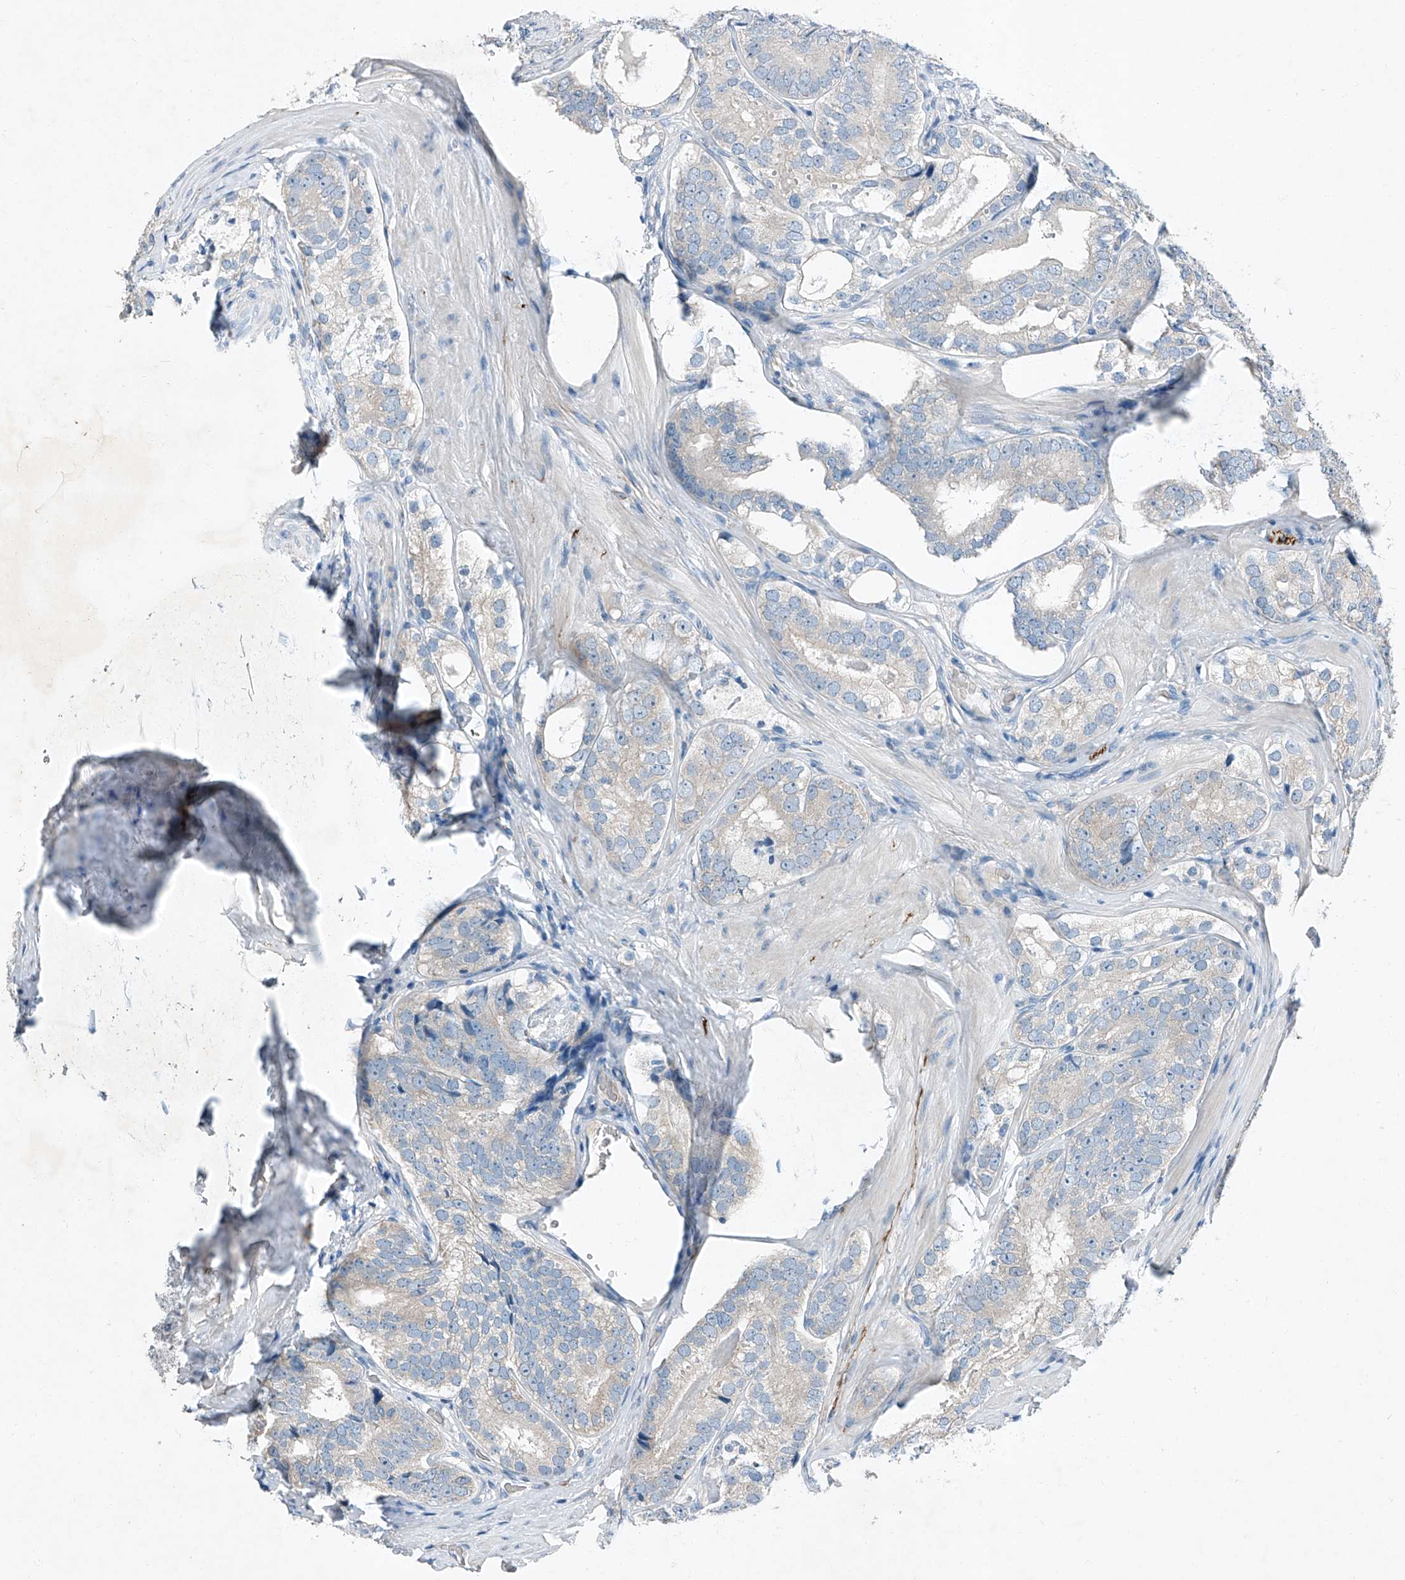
{"staining": {"intensity": "negative", "quantity": "none", "location": "none"}, "tissue": "prostate cancer", "cell_type": "Tumor cells", "image_type": "cancer", "snomed": [{"axis": "morphology", "description": "Adenocarcinoma, High grade"}, {"axis": "topography", "description": "Prostate"}], "caption": "IHC of human prostate high-grade adenocarcinoma exhibits no positivity in tumor cells. (DAB immunohistochemistry visualized using brightfield microscopy, high magnification).", "gene": "MDGA1", "patient": {"sex": "male", "age": 56}}